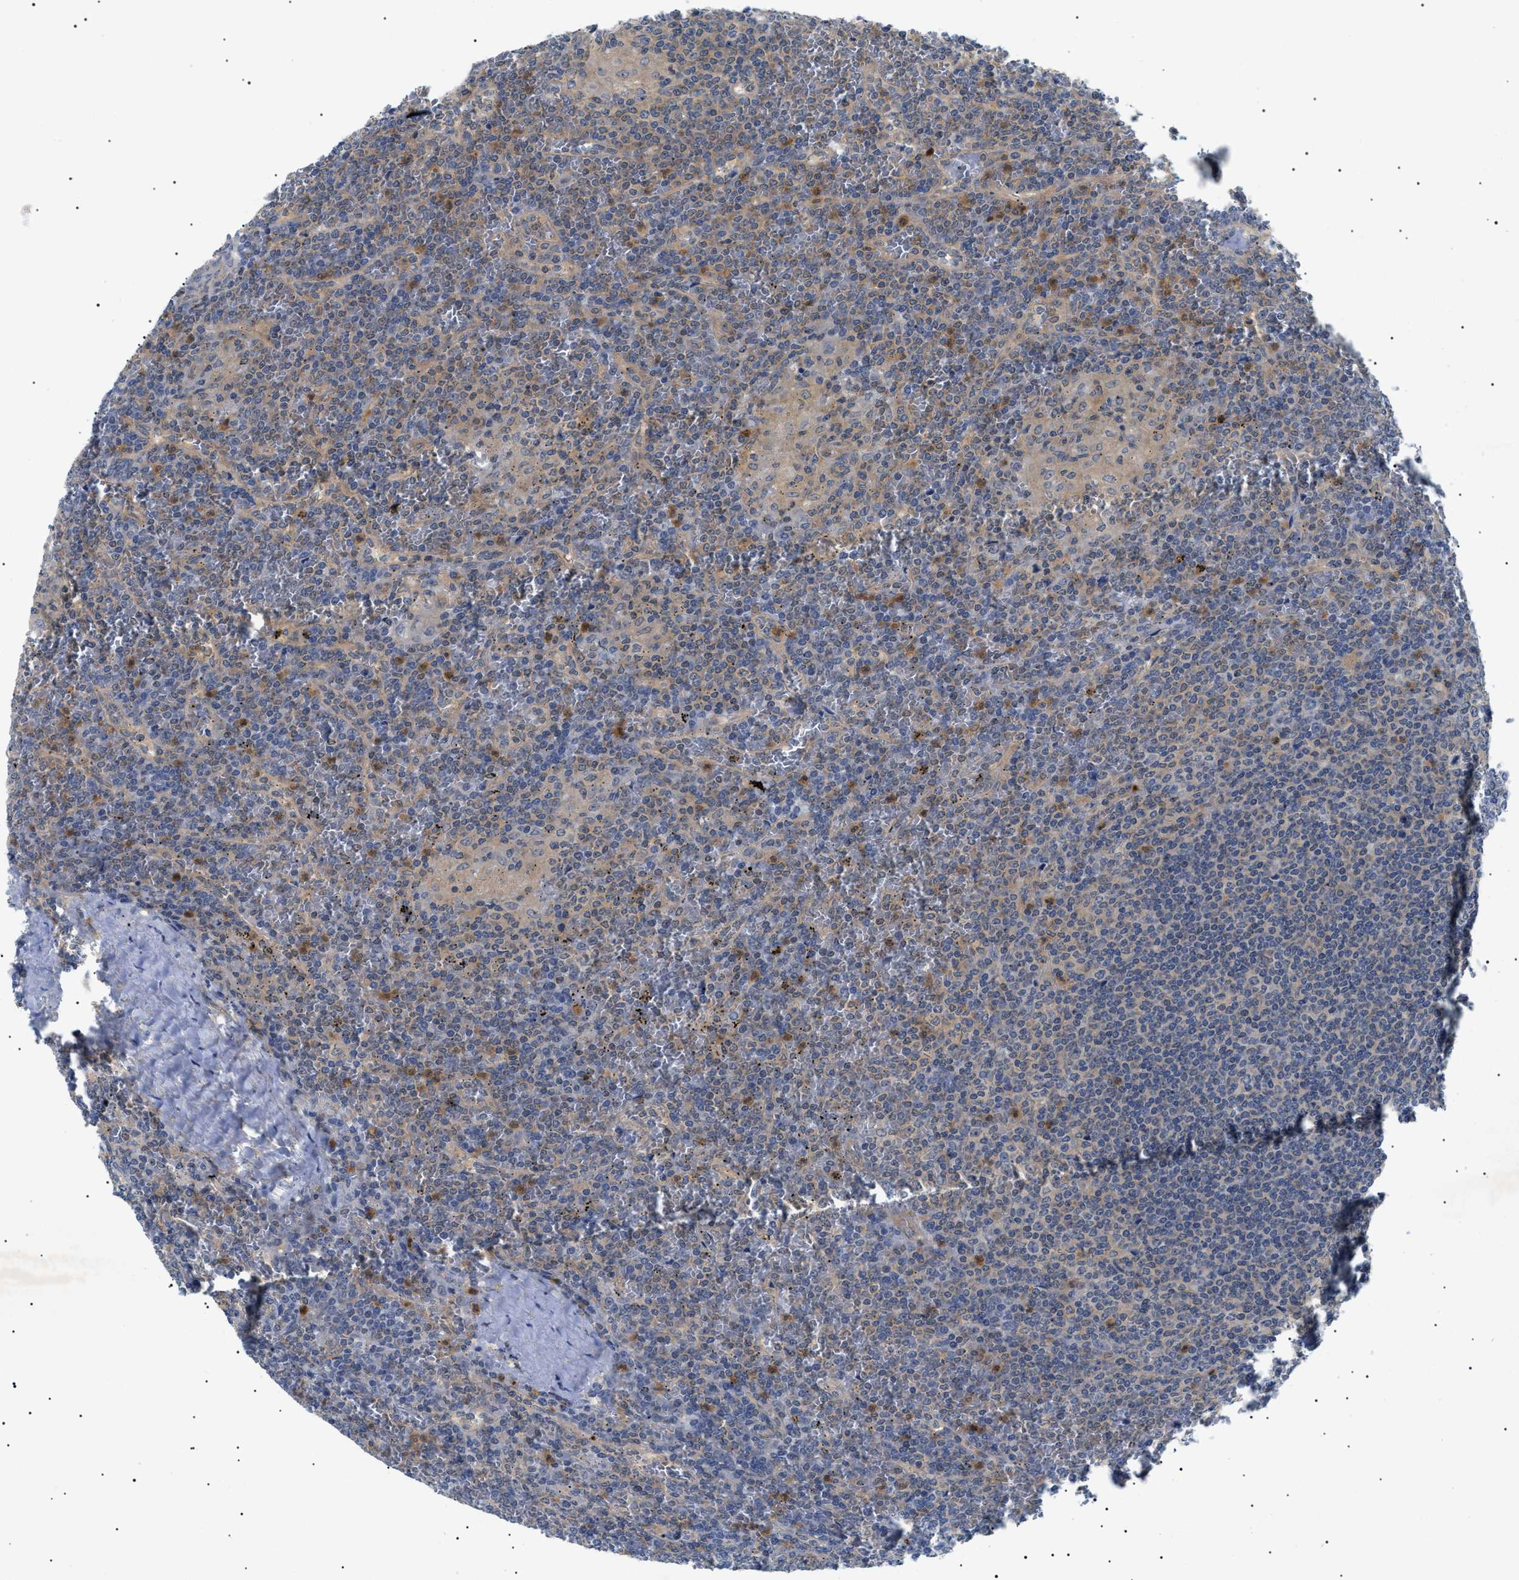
{"staining": {"intensity": "weak", "quantity": "25%-75%", "location": "cytoplasmic/membranous"}, "tissue": "lymphoma", "cell_type": "Tumor cells", "image_type": "cancer", "snomed": [{"axis": "morphology", "description": "Malignant lymphoma, non-Hodgkin's type, Low grade"}, {"axis": "topography", "description": "Spleen"}], "caption": "Immunohistochemical staining of human lymphoma shows weak cytoplasmic/membranous protein staining in approximately 25%-75% of tumor cells. Immunohistochemistry (ihc) stains the protein of interest in brown and the nuclei are stained blue.", "gene": "RIPK1", "patient": {"sex": "female", "age": 19}}